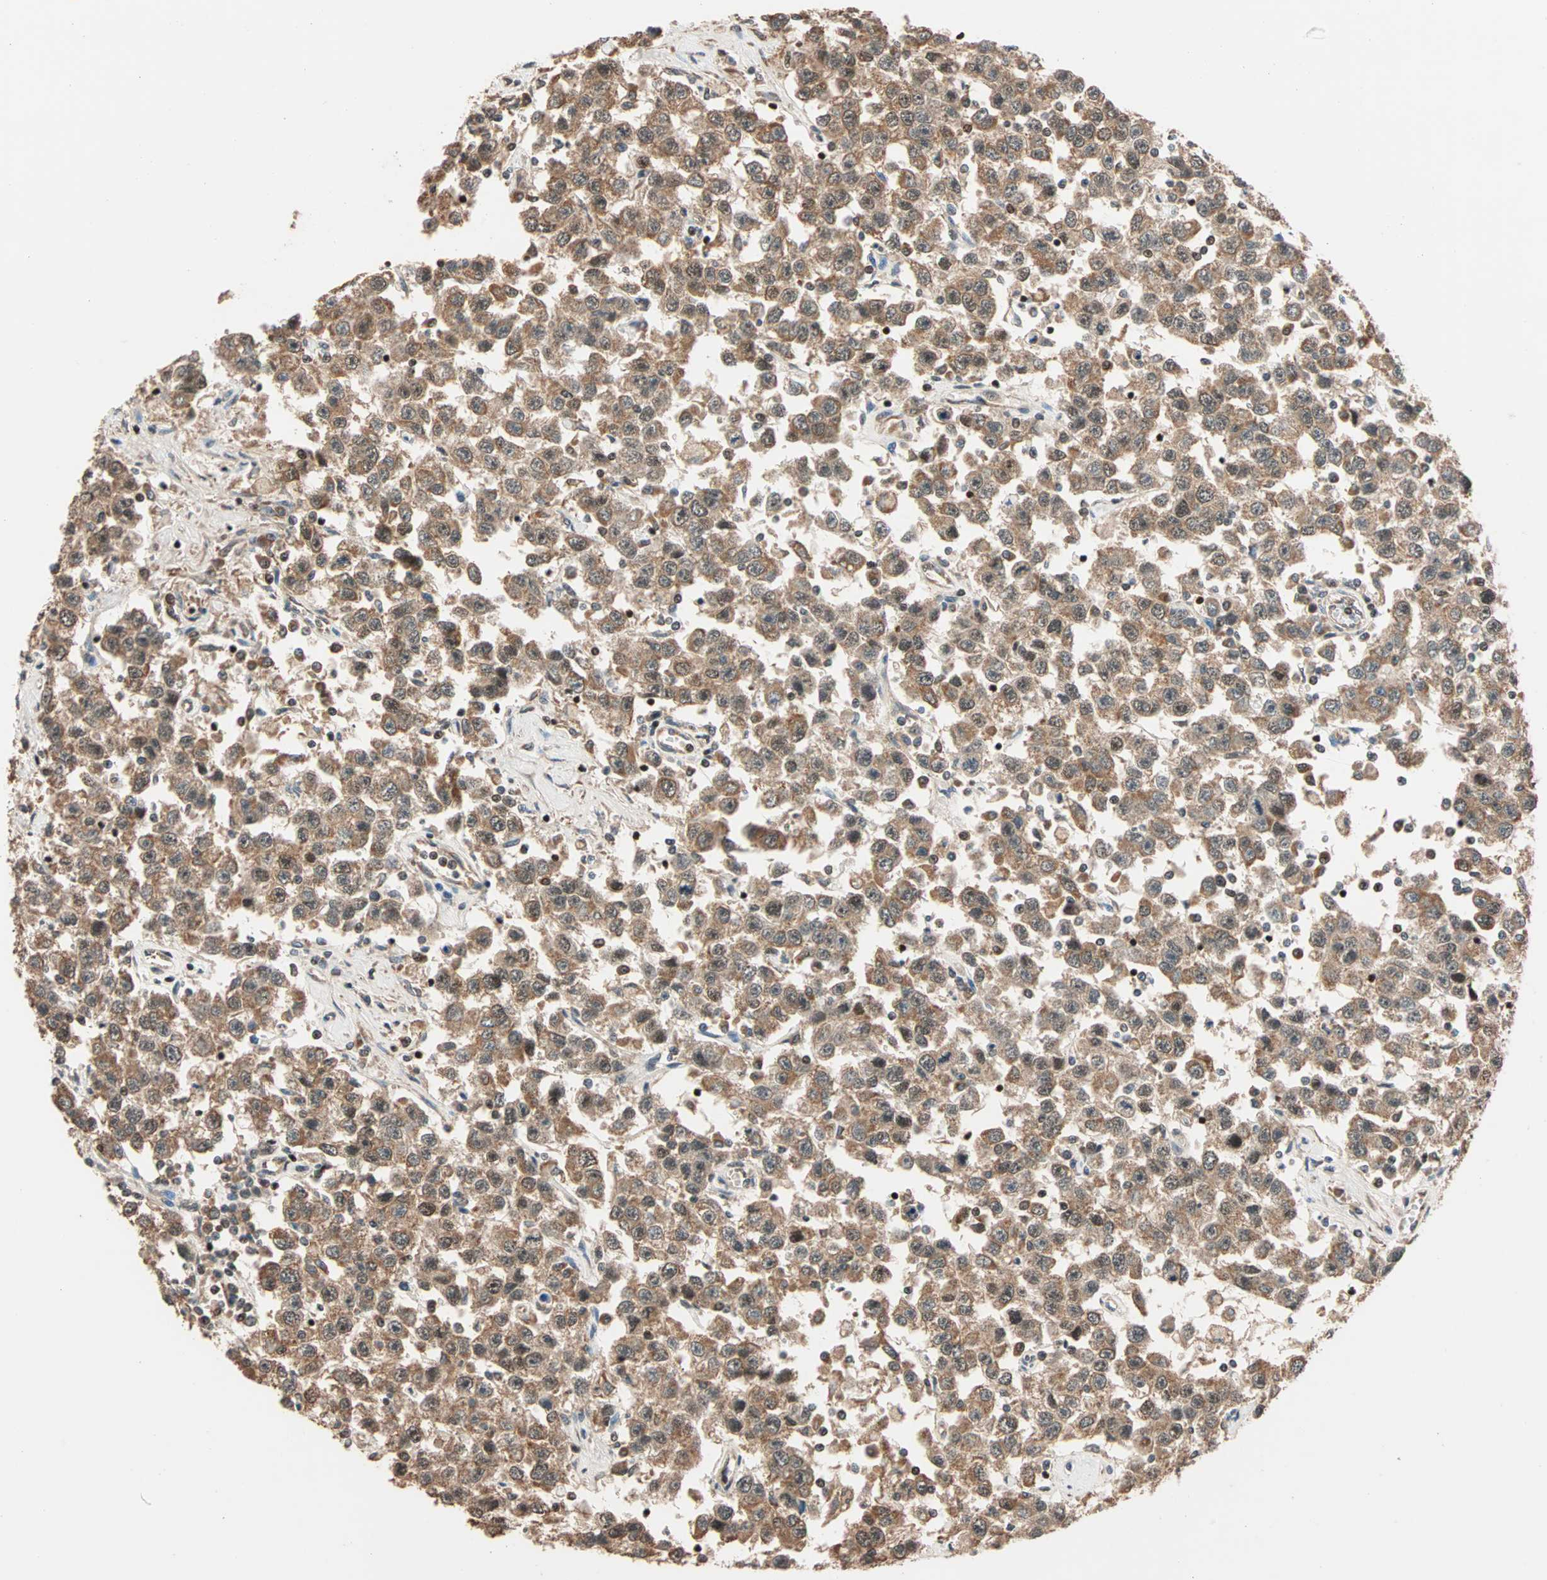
{"staining": {"intensity": "moderate", "quantity": ">75%", "location": "cytoplasmic/membranous"}, "tissue": "testis cancer", "cell_type": "Tumor cells", "image_type": "cancer", "snomed": [{"axis": "morphology", "description": "Seminoma, NOS"}, {"axis": "topography", "description": "Testis"}], "caption": "Testis seminoma stained with a brown dye exhibits moderate cytoplasmic/membranous positive positivity in about >75% of tumor cells.", "gene": "HECW1", "patient": {"sex": "male", "age": 41}}